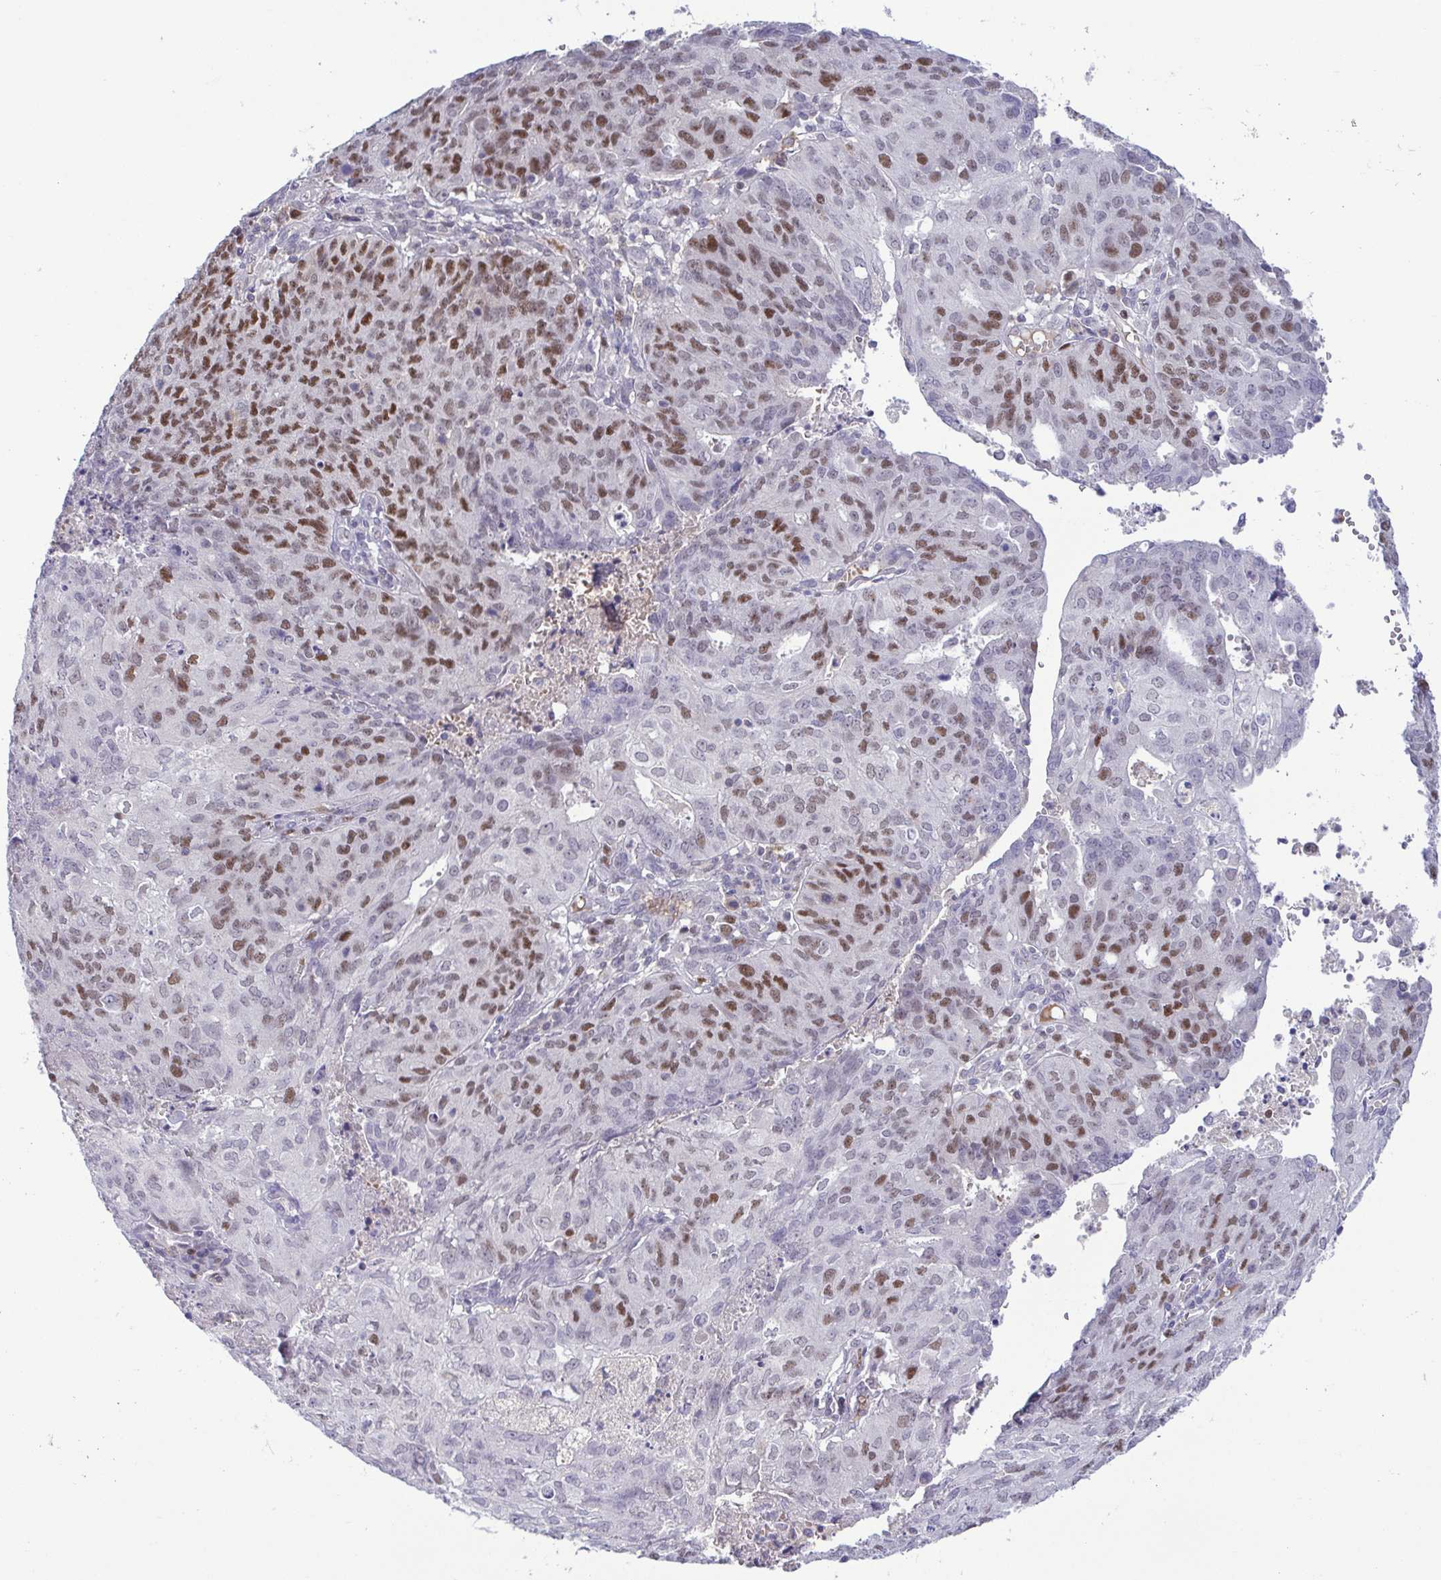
{"staining": {"intensity": "moderate", "quantity": "25%-75%", "location": "nuclear"}, "tissue": "endometrial cancer", "cell_type": "Tumor cells", "image_type": "cancer", "snomed": [{"axis": "morphology", "description": "Adenocarcinoma, NOS"}, {"axis": "topography", "description": "Endometrium"}], "caption": "IHC histopathology image of endometrial cancer stained for a protein (brown), which shows medium levels of moderate nuclear expression in about 25%-75% of tumor cells.", "gene": "TIPIN", "patient": {"sex": "female", "age": 82}}